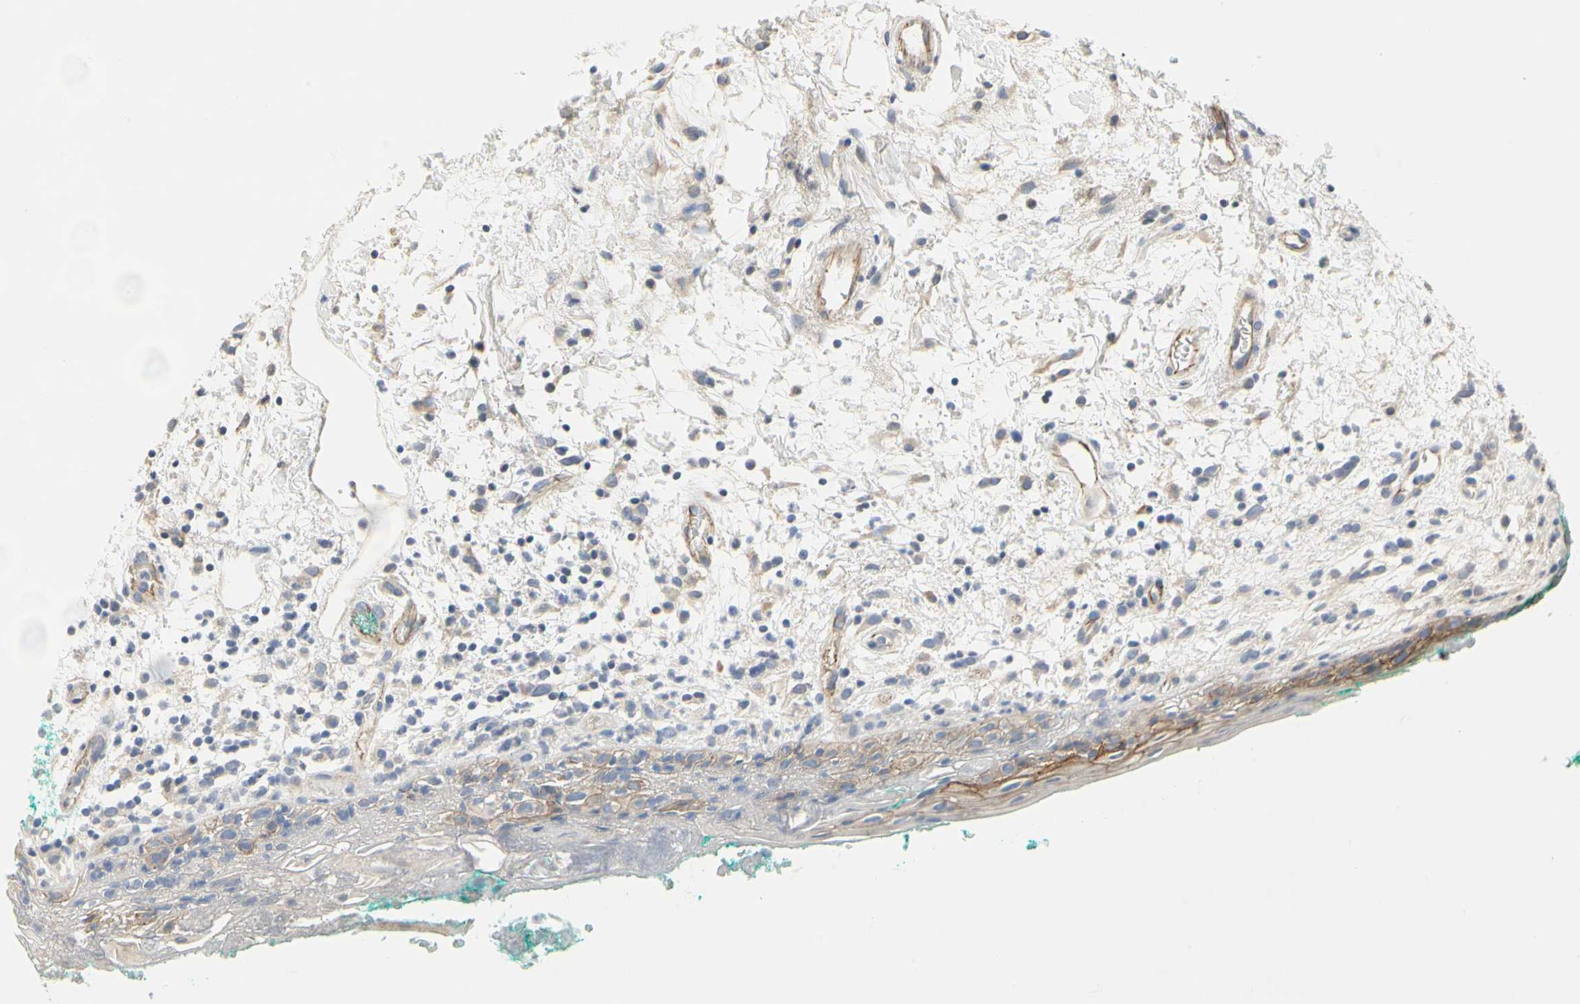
{"staining": {"intensity": "weak", "quantity": "25%-75%", "location": "cytoplasmic/membranous"}, "tissue": "oral mucosa", "cell_type": "Squamous epithelial cells", "image_type": "normal", "snomed": [{"axis": "morphology", "description": "Normal tissue, NOS"}, {"axis": "topography", "description": "Skeletal muscle"}, {"axis": "topography", "description": "Oral tissue"}, {"axis": "topography", "description": "Peripheral nerve tissue"}], "caption": "Oral mucosa stained with immunohistochemistry shows weak cytoplasmic/membranous positivity in about 25%-75% of squamous epithelial cells. Immunohistochemistry stains the protein of interest in brown and the nuclei are stained blue.", "gene": "LGR6", "patient": {"sex": "female", "age": 84}}